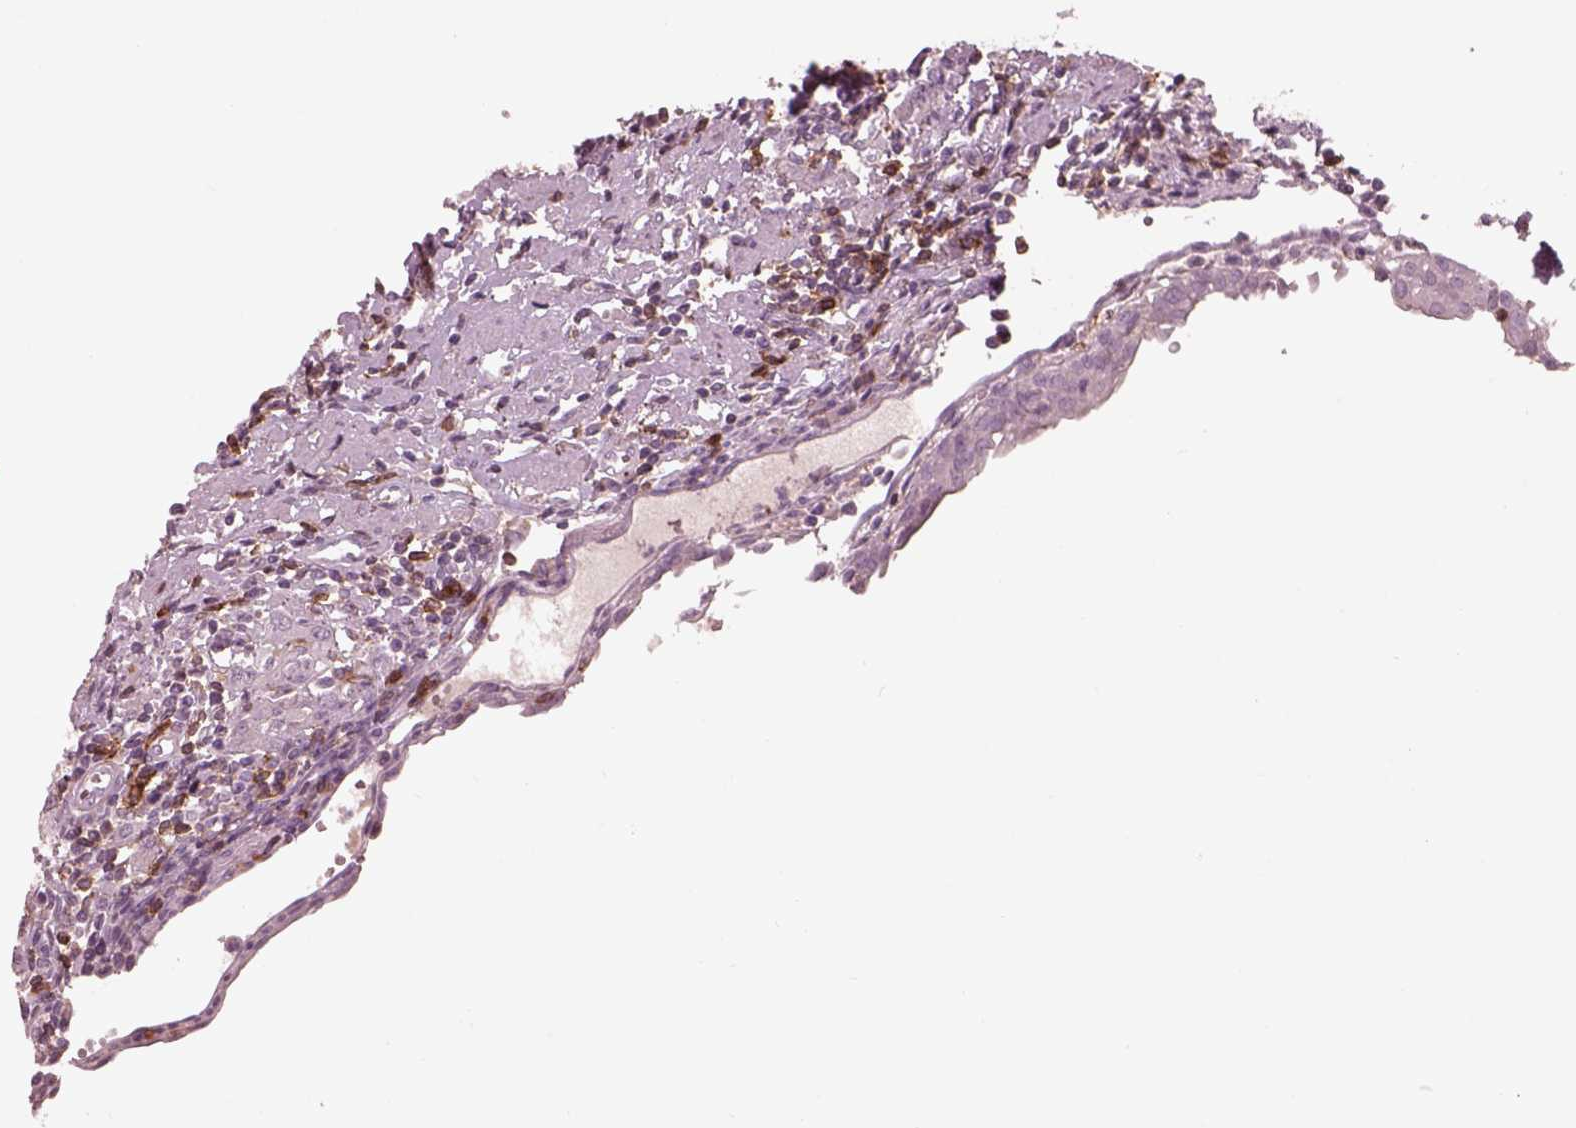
{"staining": {"intensity": "negative", "quantity": "none", "location": "none"}, "tissue": "urothelial cancer", "cell_type": "Tumor cells", "image_type": "cancer", "snomed": [{"axis": "morphology", "description": "Urothelial carcinoma, High grade"}, {"axis": "topography", "description": "Urinary bladder"}], "caption": "A high-resolution histopathology image shows immunohistochemistry (IHC) staining of urothelial carcinoma (high-grade), which demonstrates no significant expression in tumor cells. The staining was performed using DAB to visualize the protein expression in brown, while the nuclei were stained in blue with hematoxylin (Magnification: 20x).", "gene": "PDCD1", "patient": {"sex": "female", "age": 85}}